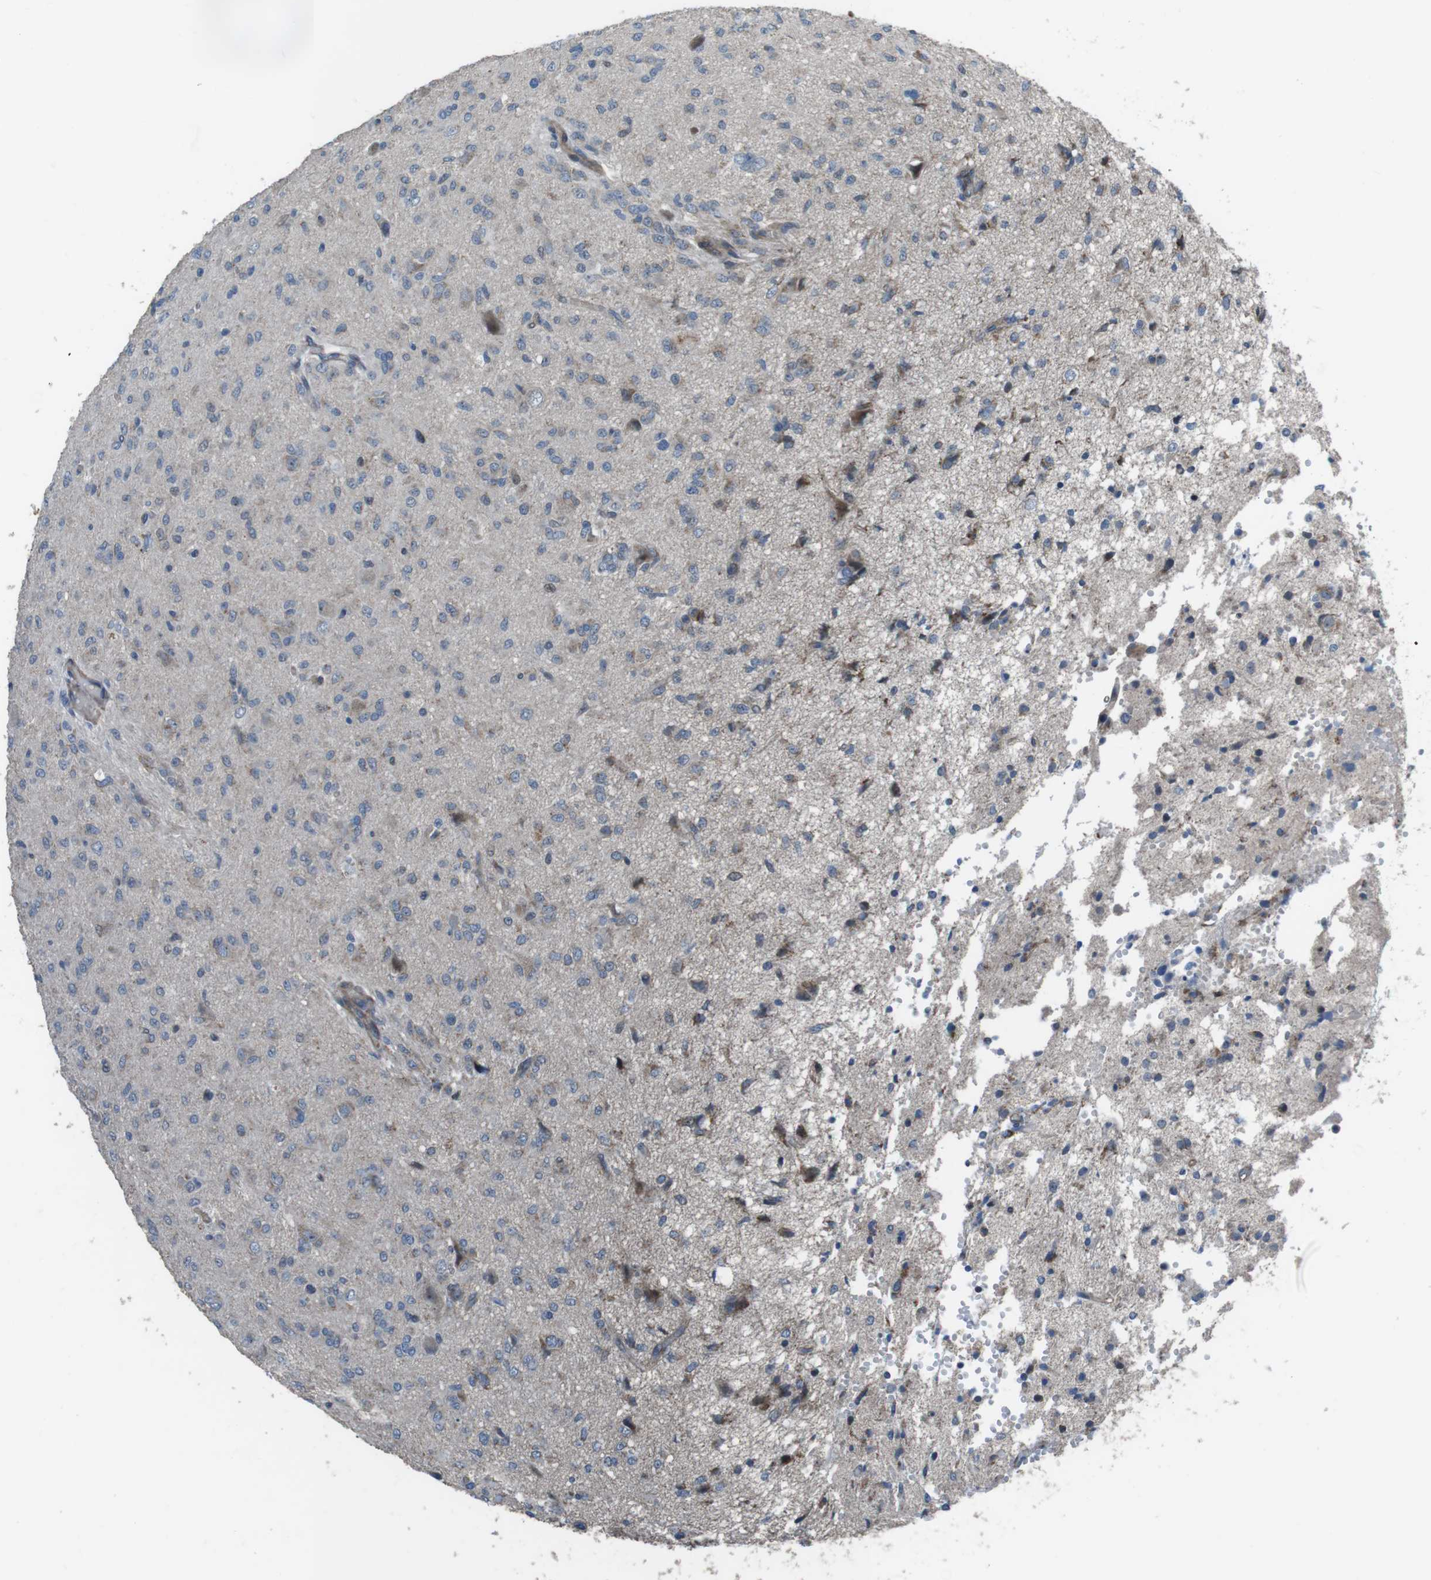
{"staining": {"intensity": "weak", "quantity": "25%-75%", "location": "cytoplasmic/membranous"}, "tissue": "glioma", "cell_type": "Tumor cells", "image_type": "cancer", "snomed": [{"axis": "morphology", "description": "Glioma, malignant, High grade"}, {"axis": "topography", "description": "Brain"}], "caption": "Immunohistochemical staining of human malignant glioma (high-grade) shows low levels of weak cytoplasmic/membranous protein staining in about 25%-75% of tumor cells.", "gene": "FAM174B", "patient": {"sex": "female", "age": 59}}